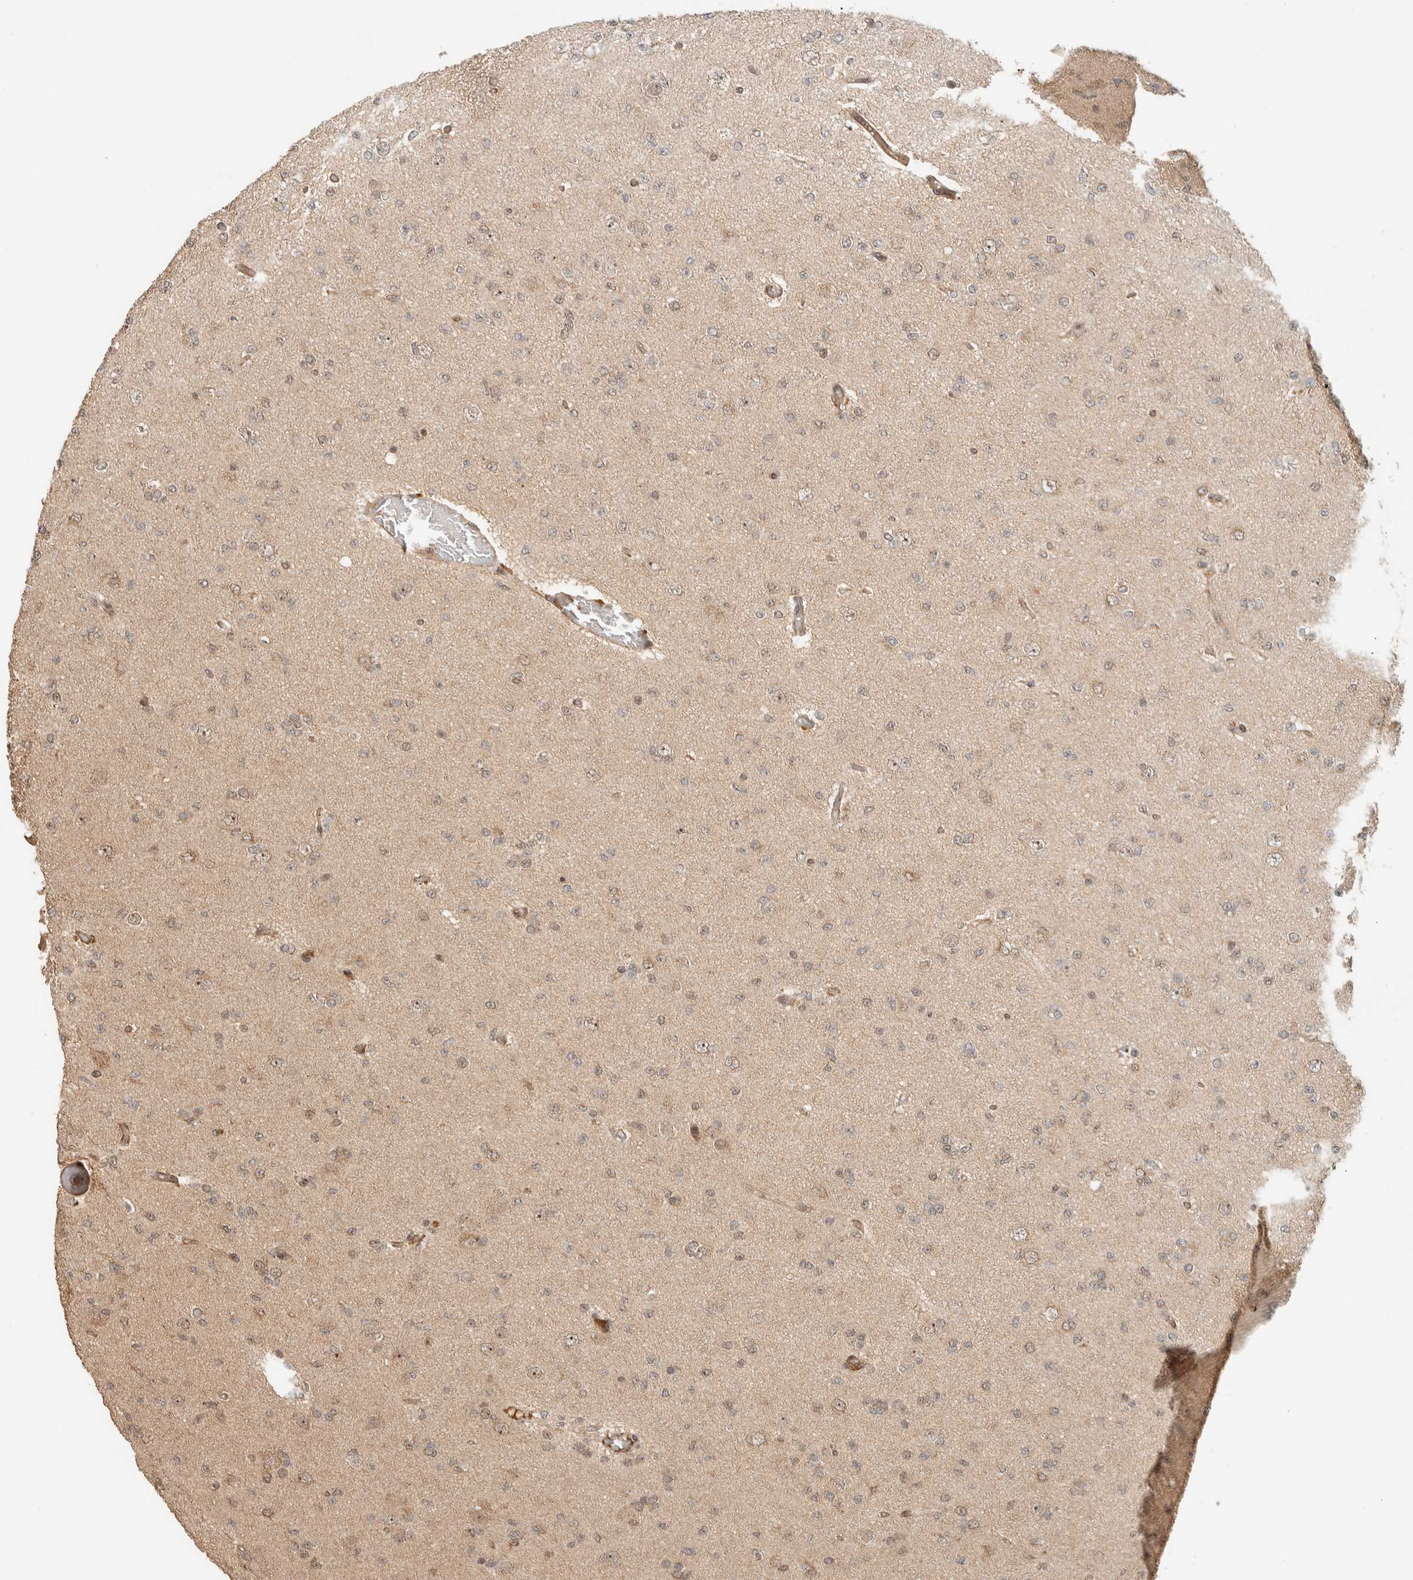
{"staining": {"intensity": "weak", "quantity": "<25%", "location": "cytoplasmic/membranous"}, "tissue": "glioma", "cell_type": "Tumor cells", "image_type": "cancer", "snomed": [{"axis": "morphology", "description": "Glioma, malignant, Low grade"}, {"axis": "topography", "description": "Brain"}], "caption": "An immunohistochemistry histopathology image of glioma is shown. There is no staining in tumor cells of glioma.", "gene": "ZBTB2", "patient": {"sex": "female", "age": 22}}